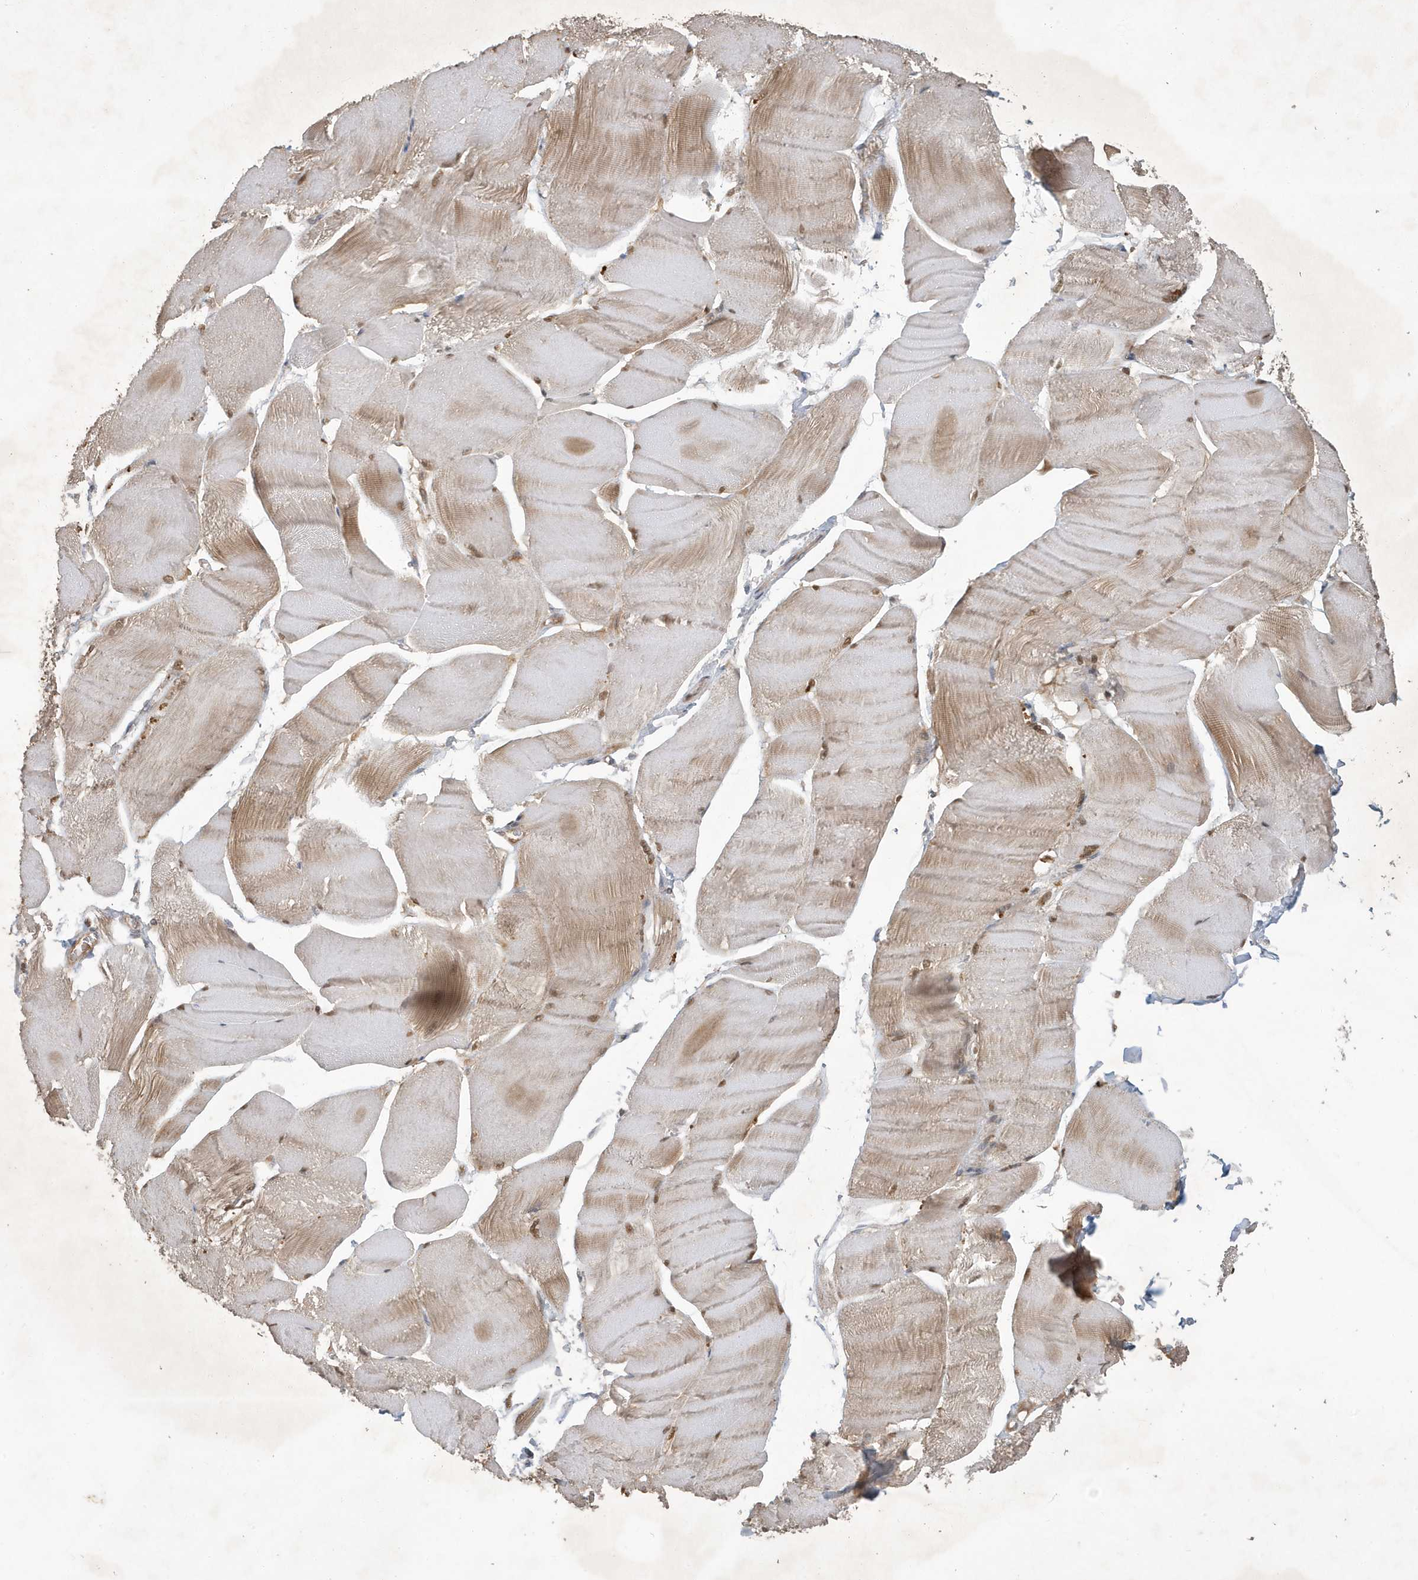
{"staining": {"intensity": "moderate", "quantity": "<25%", "location": "cytoplasmic/membranous,nuclear"}, "tissue": "skeletal muscle", "cell_type": "Myocytes", "image_type": "normal", "snomed": [{"axis": "morphology", "description": "Normal tissue, NOS"}, {"axis": "morphology", "description": "Basal cell carcinoma"}, {"axis": "topography", "description": "Skeletal muscle"}], "caption": "Moderate cytoplasmic/membranous,nuclear staining for a protein is present in approximately <25% of myocytes of benign skeletal muscle using immunohistochemistry (IHC).", "gene": "ABCB9", "patient": {"sex": "female", "age": 64}}